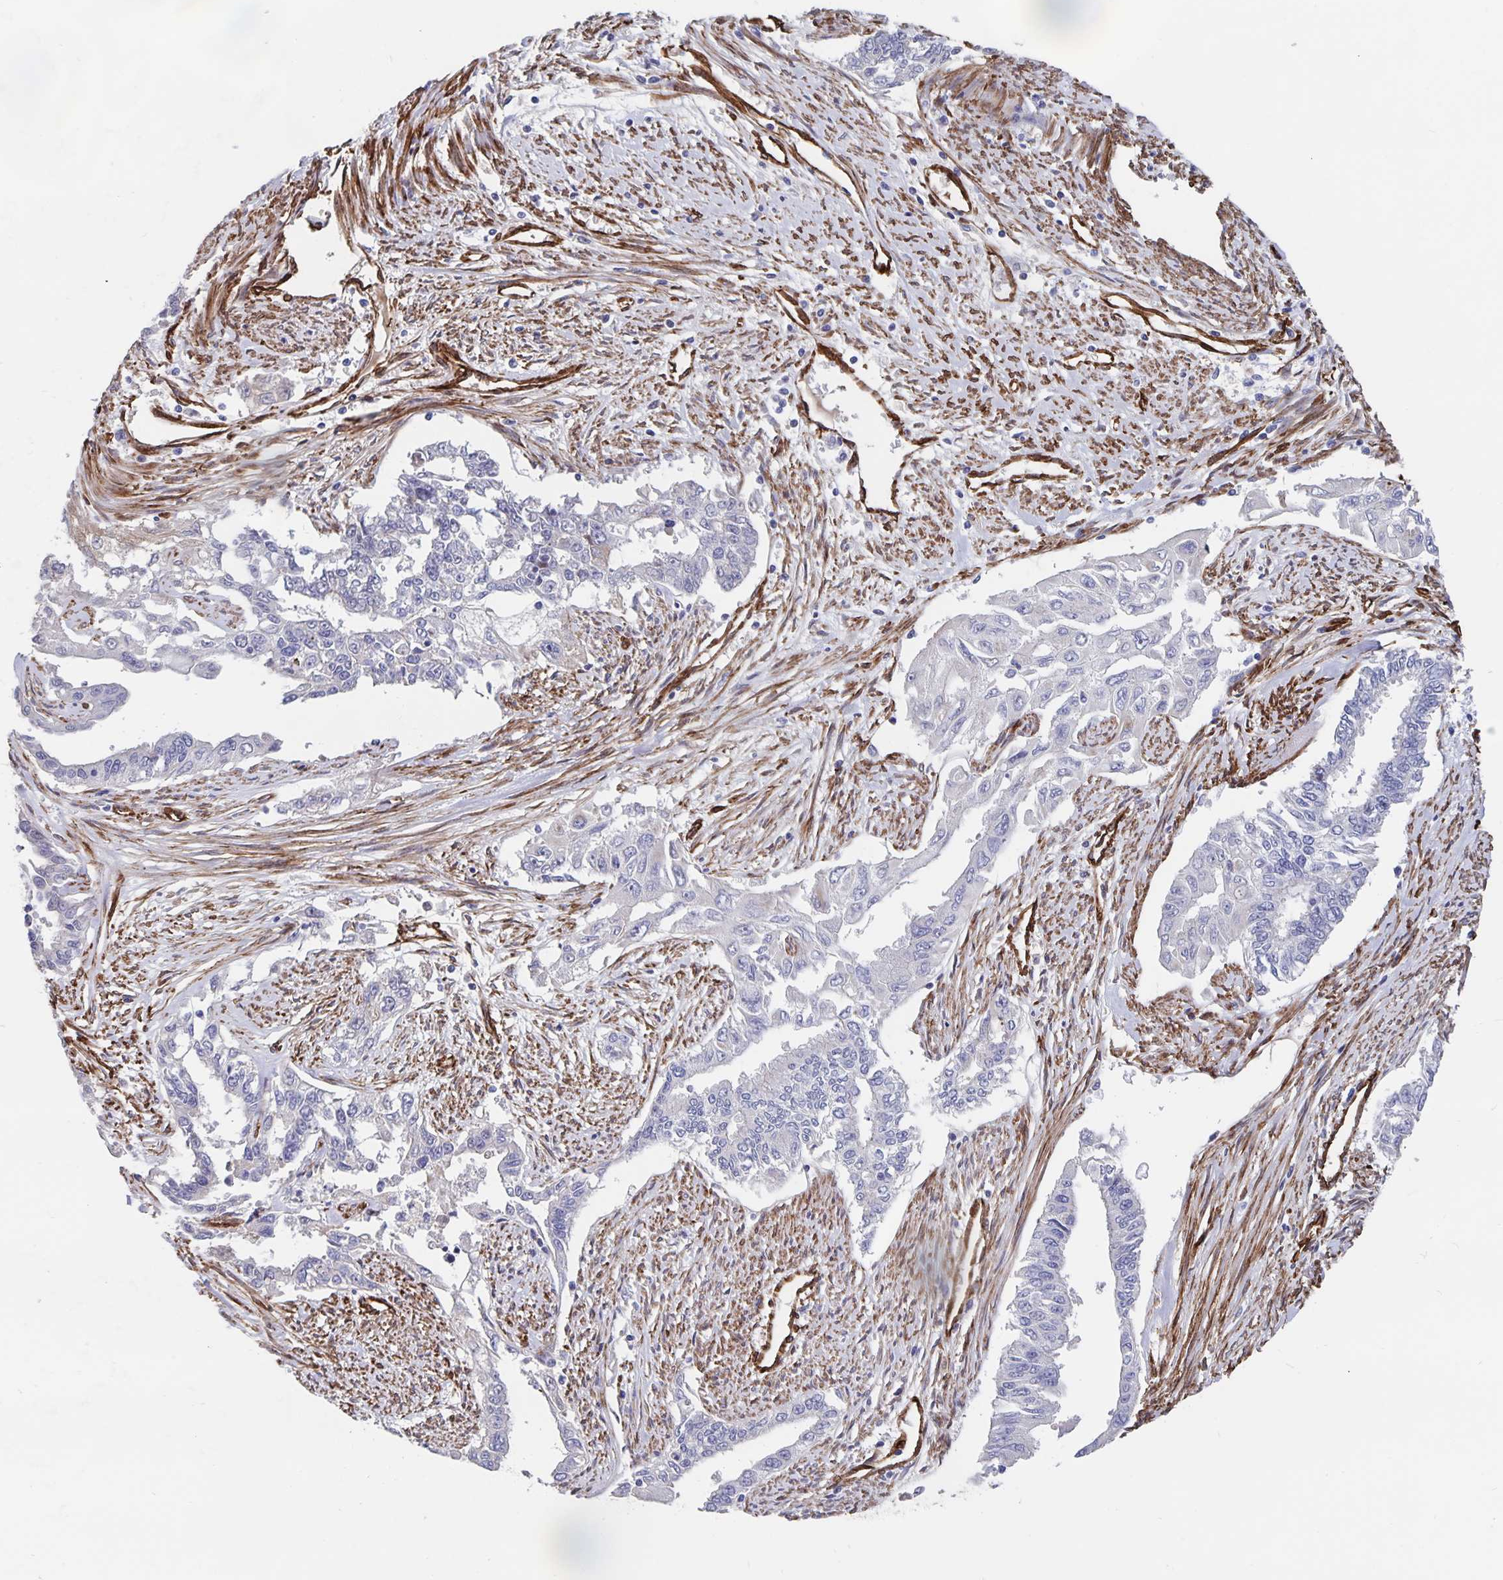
{"staining": {"intensity": "negative", "quantity": "none", "location": "none"}, "tissue": "endometrial cancer", "cell_type": "Tumor cells", "image_type": "cancer", "snomed": [{"axis": "morphology", "description": "Adenocarcinoma, NOS"}, {"axis": "topography", "description": "Uterus"}], "caption": "Immunohistochemistry (IHC) of human endometrial adenocarcinoma demonstrates no positivity in tumor cells.", "gene": "DCHS2", "patient": {"sex": "female", "age": 59}}